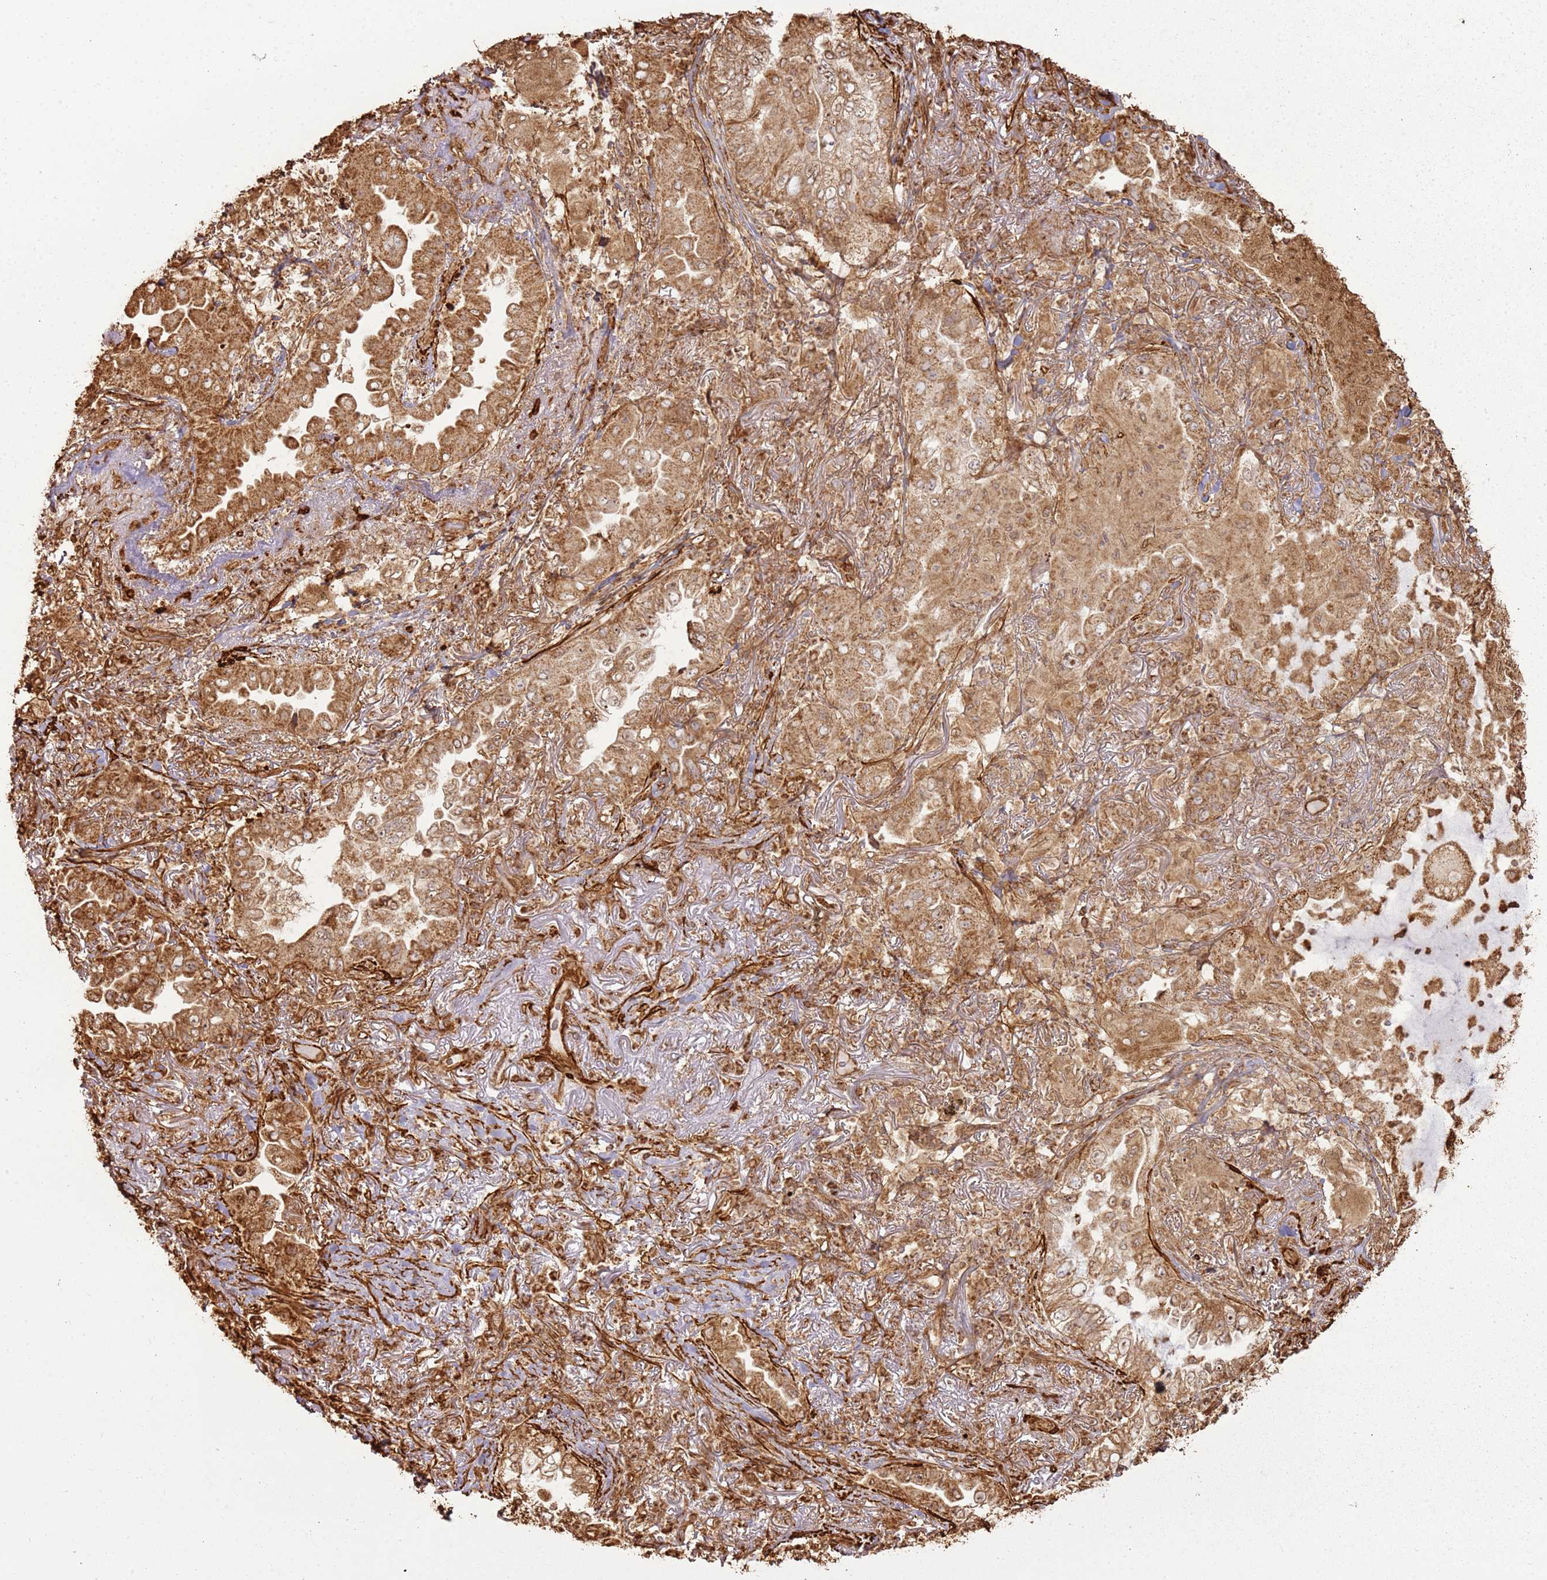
{"staining": {"intensity": "moderate", "quantity": ">75%", "location": "cytoplasmic/membranous"}, "tissue": "lung cancer", "cell_type": "Tumor cells", "image_type": "cancer", "snomed": [{"axis": "morphology", "description": "Adenocarcinoma, NOS"}, {"axis": "topography", "description": "Lung"}], "caption": "Immunohistochemical staining of lung adenocarcinoma reveals moderate cytoplasmic/membranous protein expression in approximately >75% of tumor cells.", "gene": "DDX59", "patient": {"sex": "female", "age": 69}}